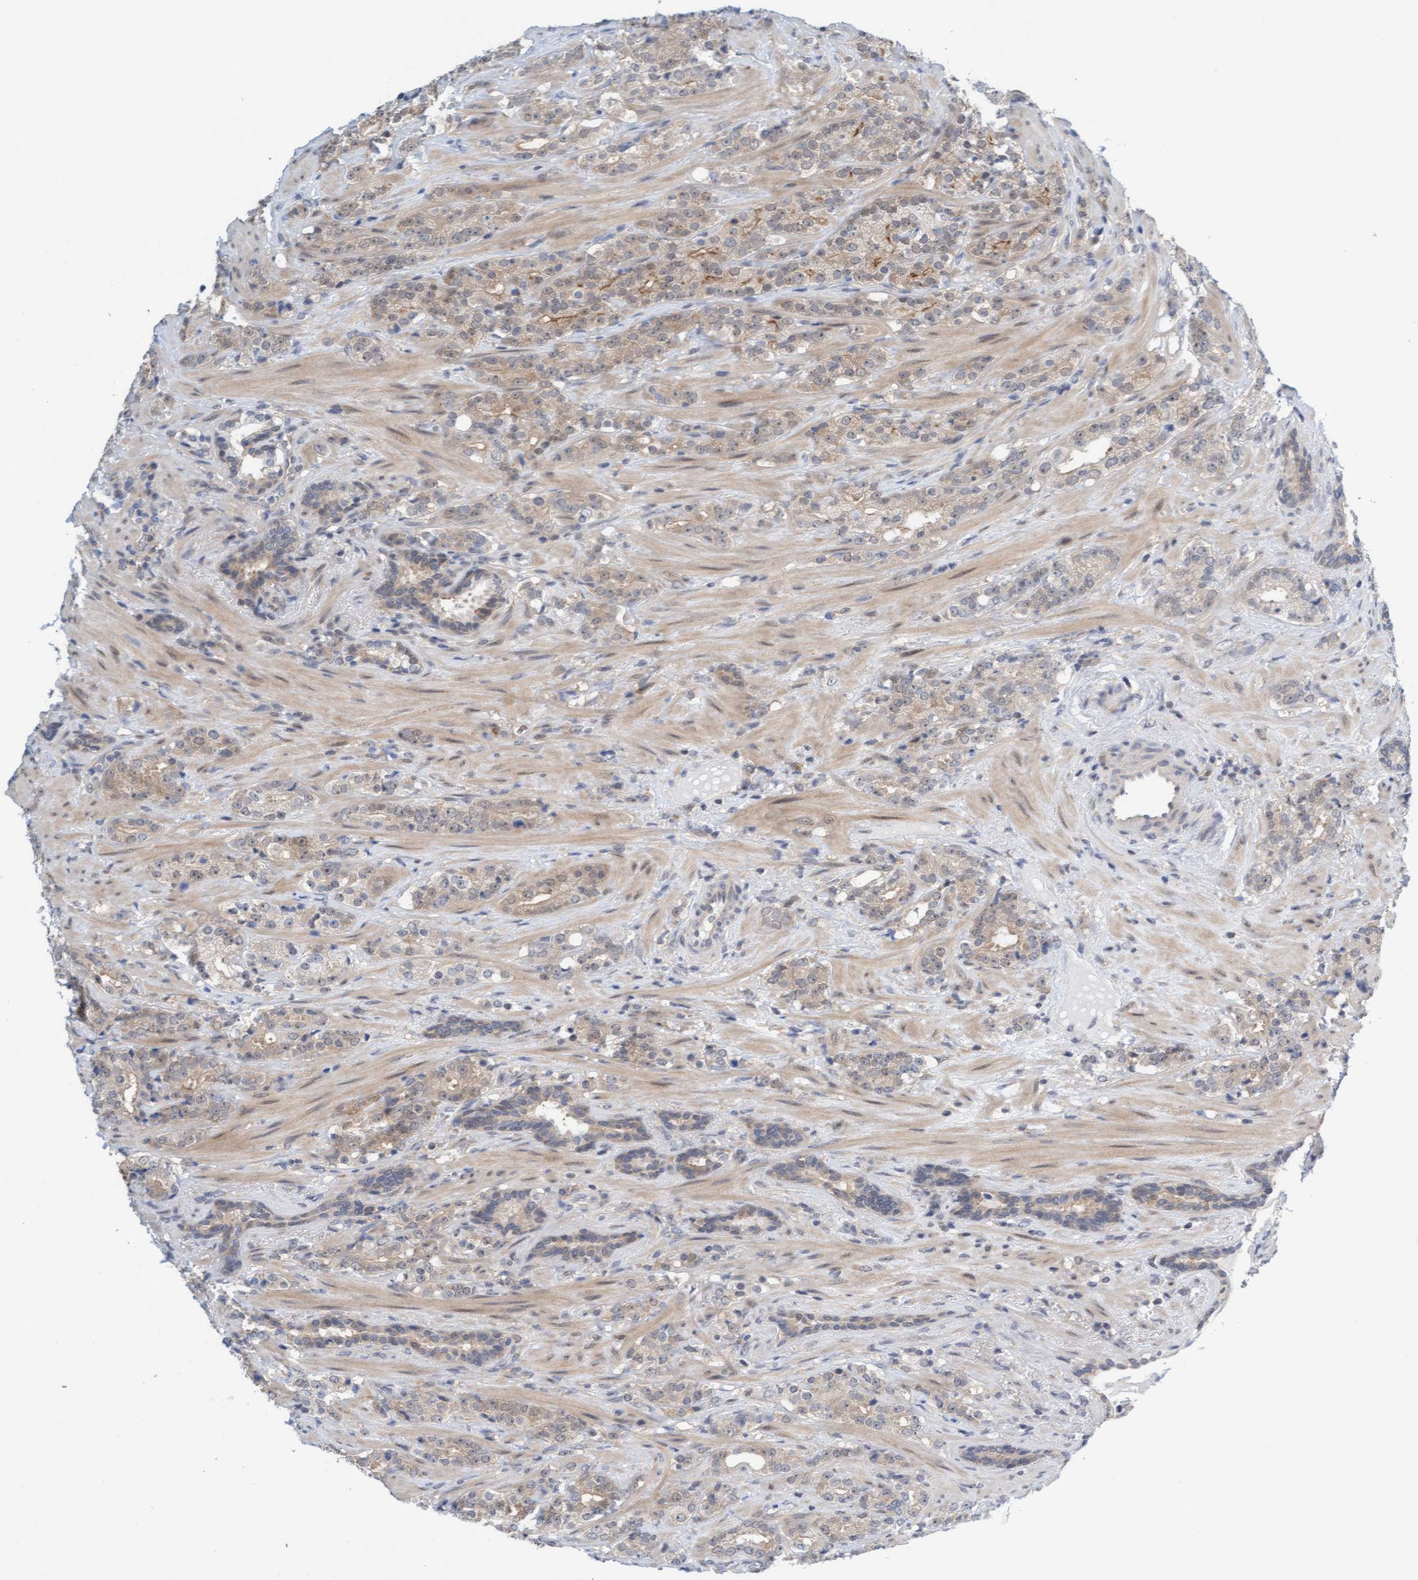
{"staining": {"intensity": "weak", "quantity": ">75%", "location": "cytoplasmic/membranous"}, "tissue": "prostate cancer", "cell_type": "Tumor cells", "image_type": "cancer", "snomed": [{"axis": "morphology", "description": "Adenocarcinoma, High grade"}, {"axis": "topography", "description": "Prostate"}], "caption": "An immunohistochemistry histopathology image of tumor tissue is shown. Protein staining in brown highlights weak cytoplasmic/membranous positivity in prostate cancer (high-grade adenocarcinoma) within tumor cells. (IHC, brightfield microscopy, high magnification).", "gene": "AMZ2", "patient": {"sex": "male", "age": 71}}